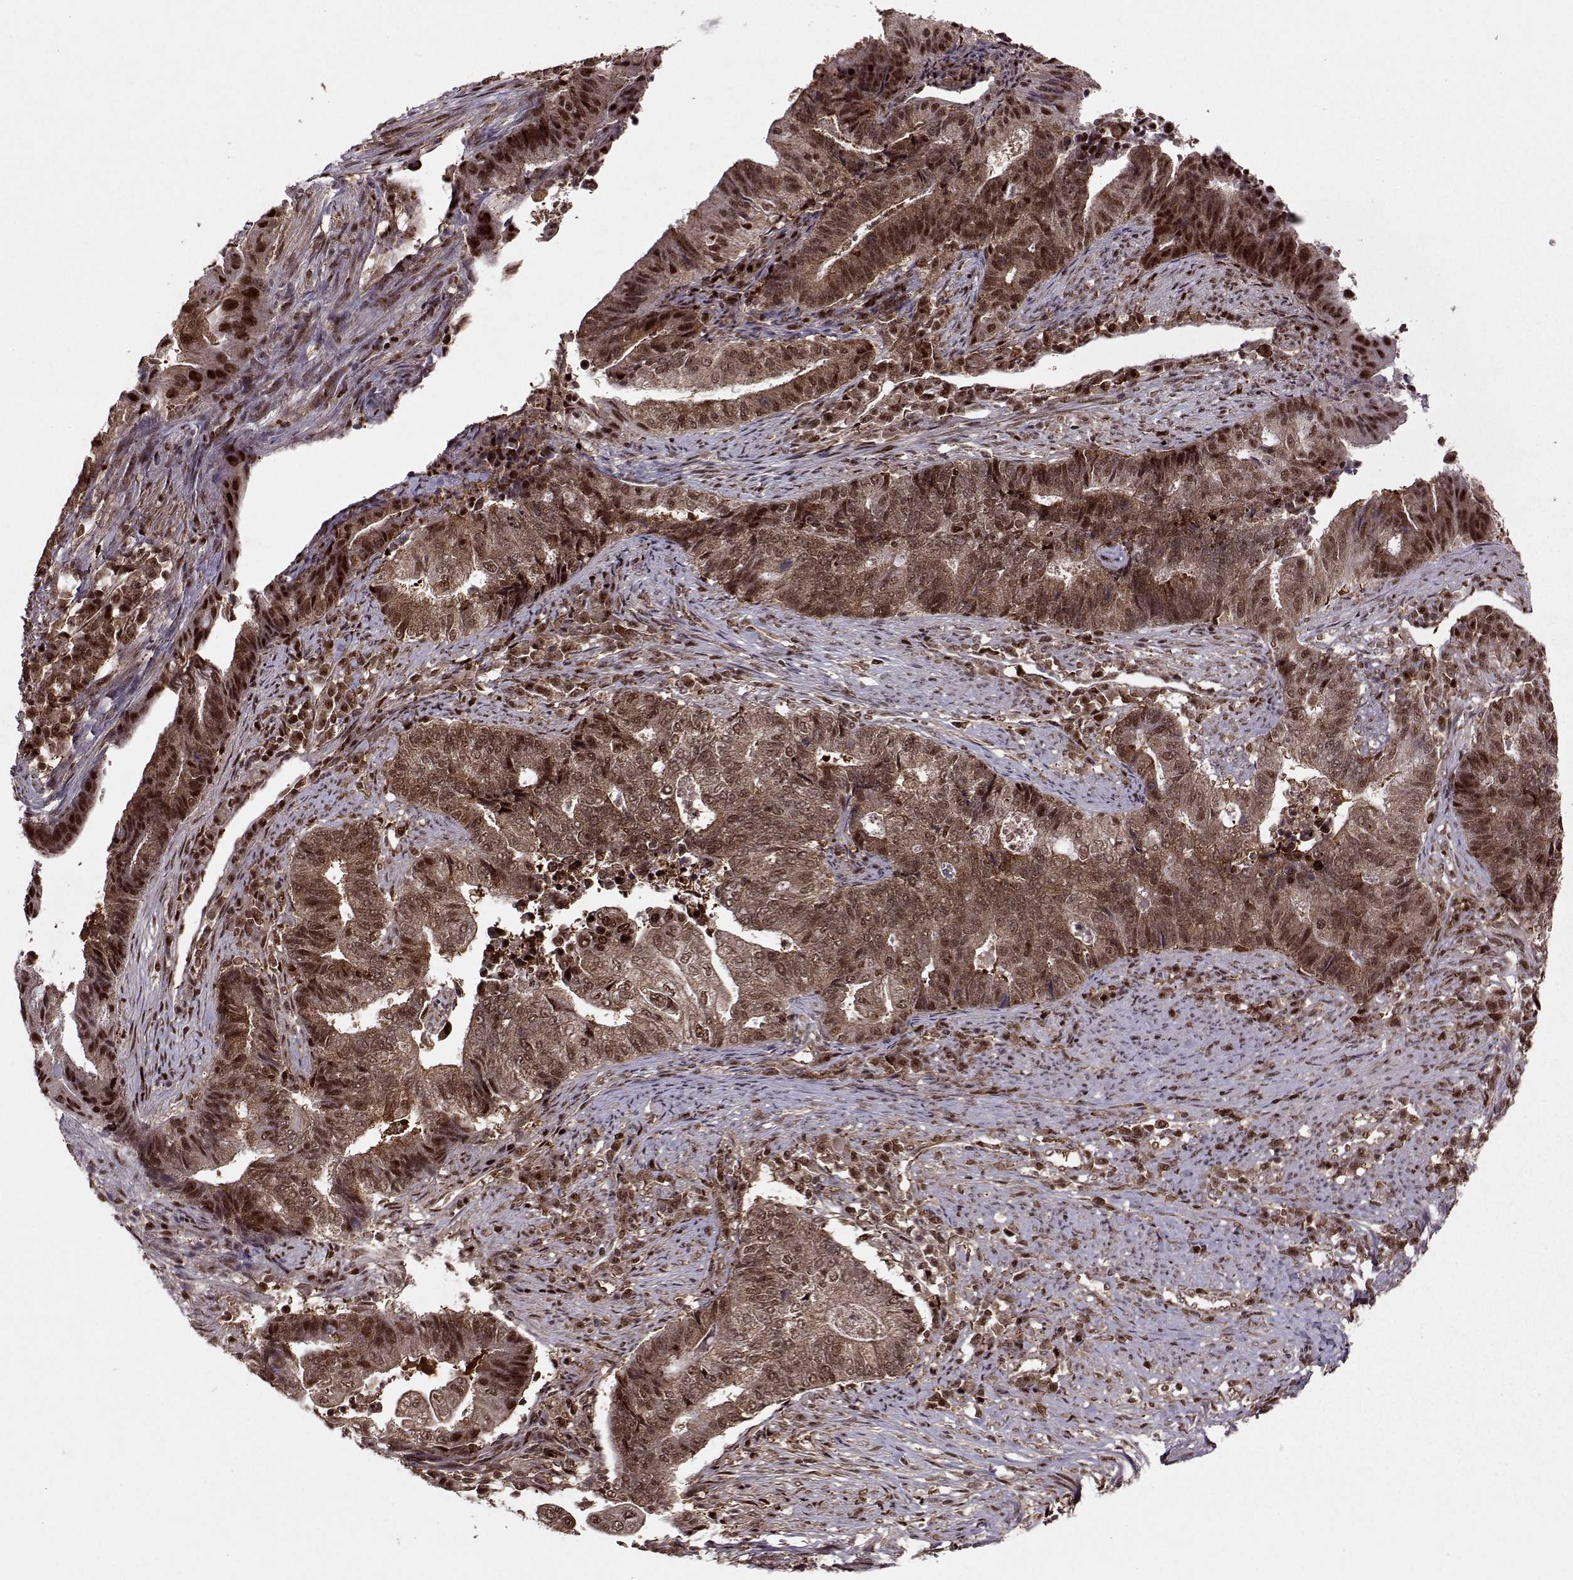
{"staining": {"intensity": "strong", "quantity": ">75%", "location": "cytoplasmic/membranous,nuclear"}, "tissue": "endometrial cancer", "cell_type": "Tumor cells", "image_type": "cancer", "snomed": [{"axis": "morphology", "description": "Adenocarcinoma, NOS"}, {"axis": "topography", "description": "Uterus"}, {"axis": "topography", "description": "Endometrium"}], "caption": "An immunohistochemistry (IHC) photomicrograph of tumor tissue is shown. Protein staining in brown labels strong cytoplasmic/membranous and nuclear positivity in adenocarcinoma (endometrial) within tumor cells. Nuclei are stained in blue.", "gene": "PSMA7", "patient": {"sex": "female", "age": 54}}